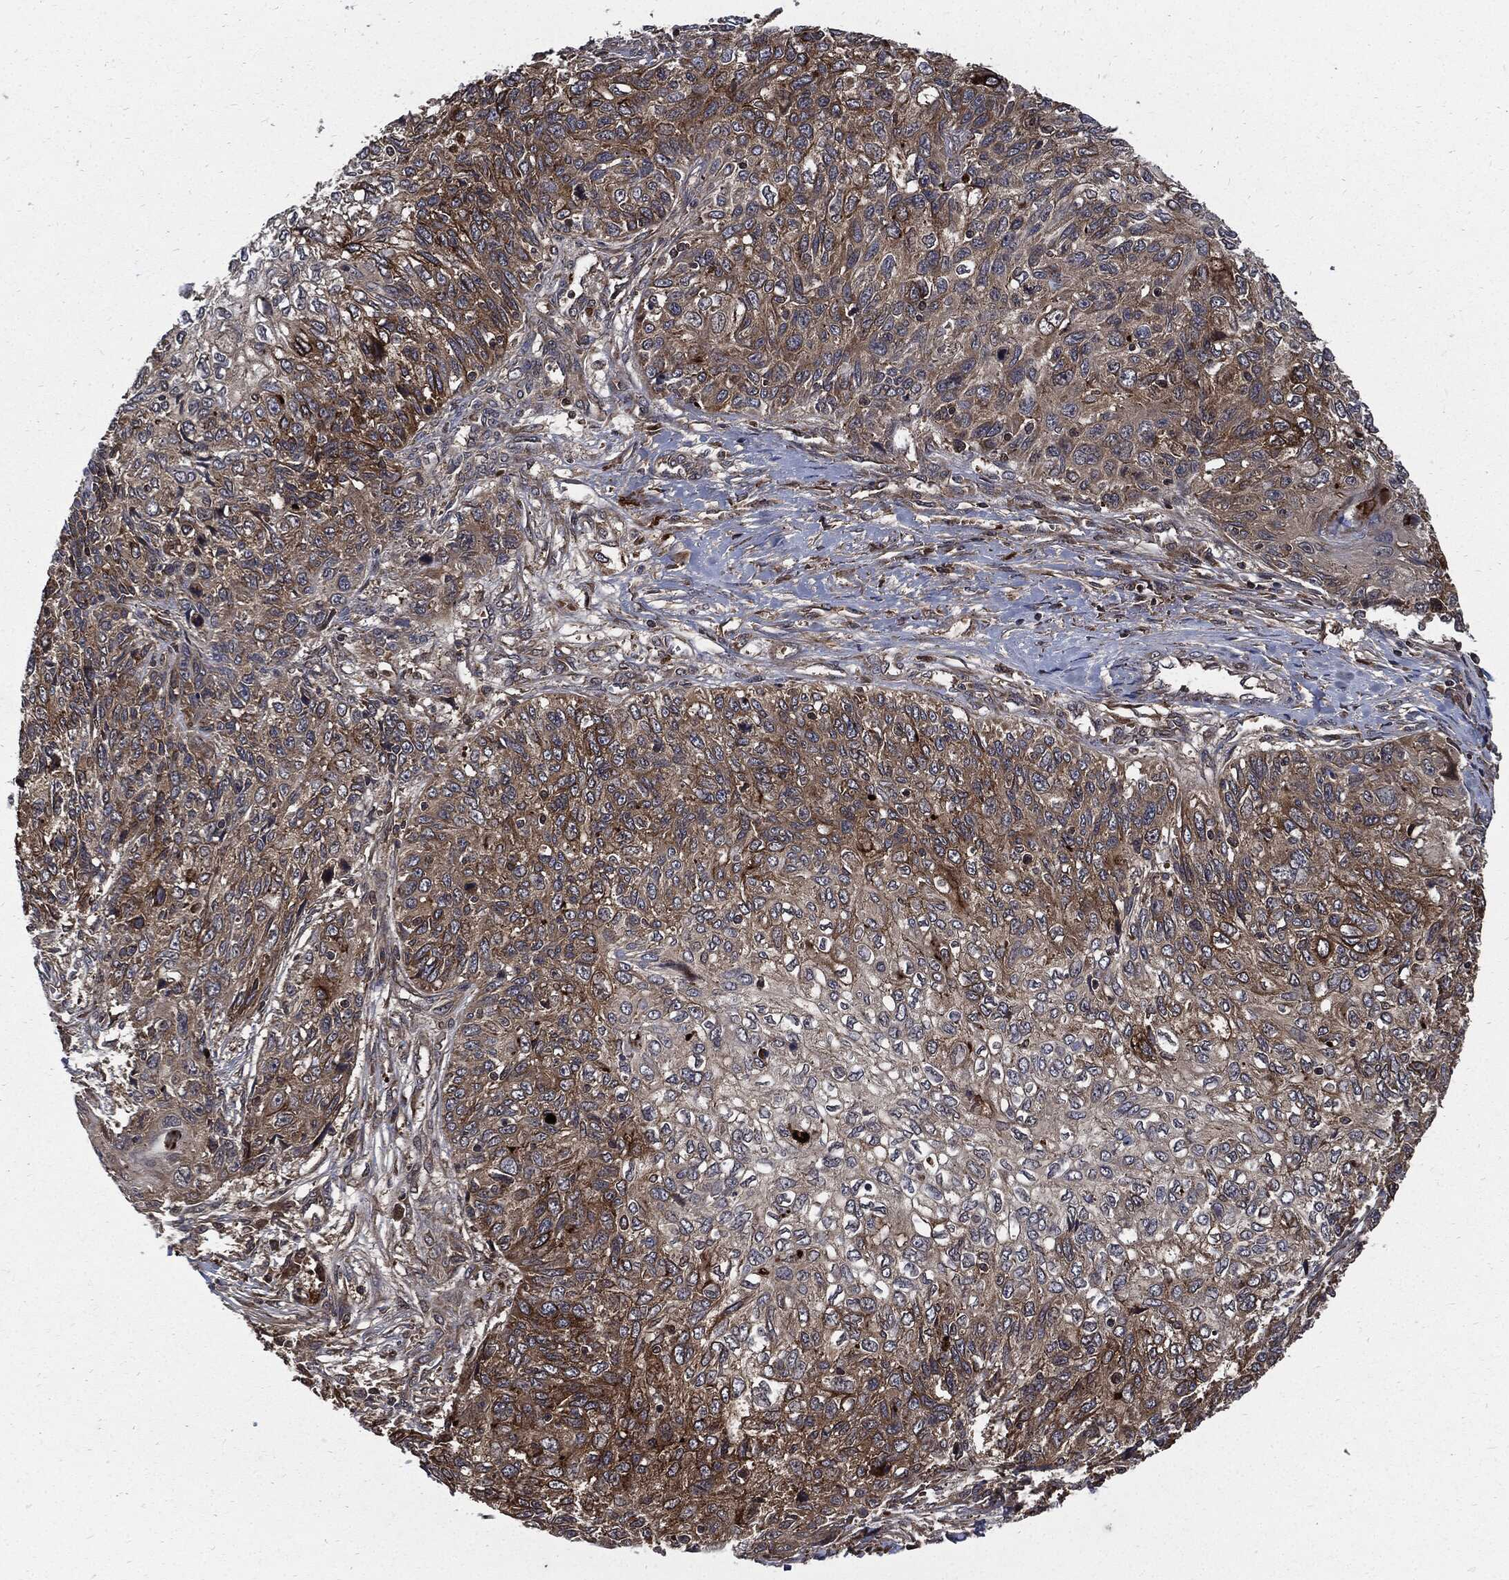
{"staining": {"intensity": "strong", "quantity": "25%-75%", "location": "cytoplasmic/membranous"}, "tissue": "skin cancer", "cell_type": "Tumor cells", "image_type": "cancer", "snomed": [{"axis": "morphology", "description": "Squamous cell carcinoma, NOS"}, {"axis": "topography", "description": "Skin"}], "caption": "Skin cancer (squamous cell carcinoma) stained with DAB (3,3'-diaminobenzidine) immunohistochemistry (IHC) reveals high levels of strong cytoplasmic/membranous positivity in about 25%-75% of tumor cells. Nuclei are stained in blue.", "gene": "CLU", "patient": {"sex": "male", "age": 92}}